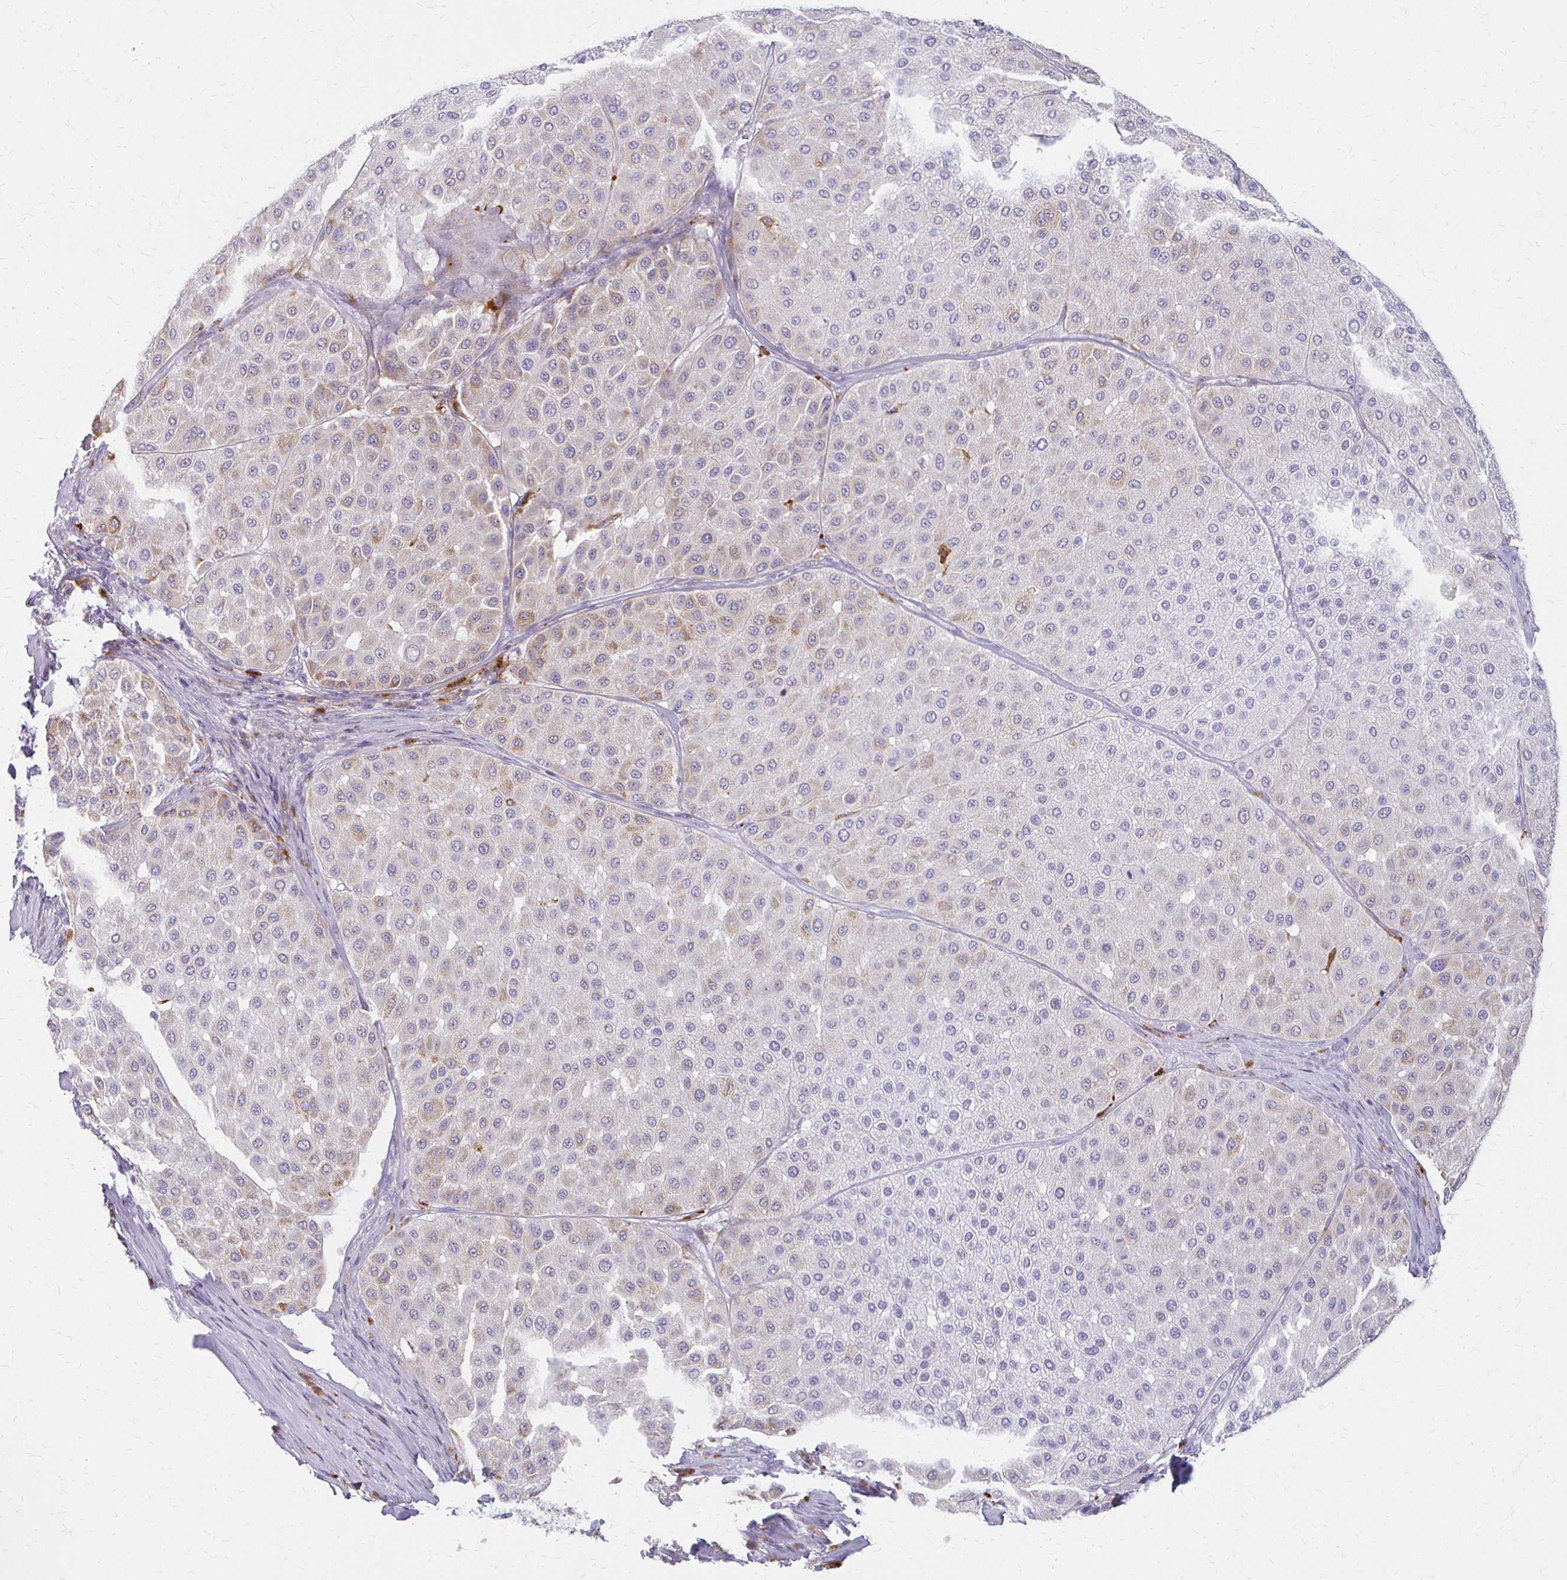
{"staining": {"intensity": "weak", "quantity": "<25%", "location": "cytoplasmic/membranous"}, "tissue": "melanoma", "cell_type": "Tumor cells", "image_type": "cancer", "snomed": [{"axis": "morphology", "description": "Malignant melanoma, Metastatic site"}, {"axis": "topography", "description": "Smooth muscle"}], "caption": "The immunohistochemistry histopathology image has no significant staining in tumor cells of melanoma tissue. (DAB (3,3'-diaminobenzidine) immunohistochemistry (IHC), high magnification).", "gene": "ACP5", "patient": {"sex": "male", "age": 41}}